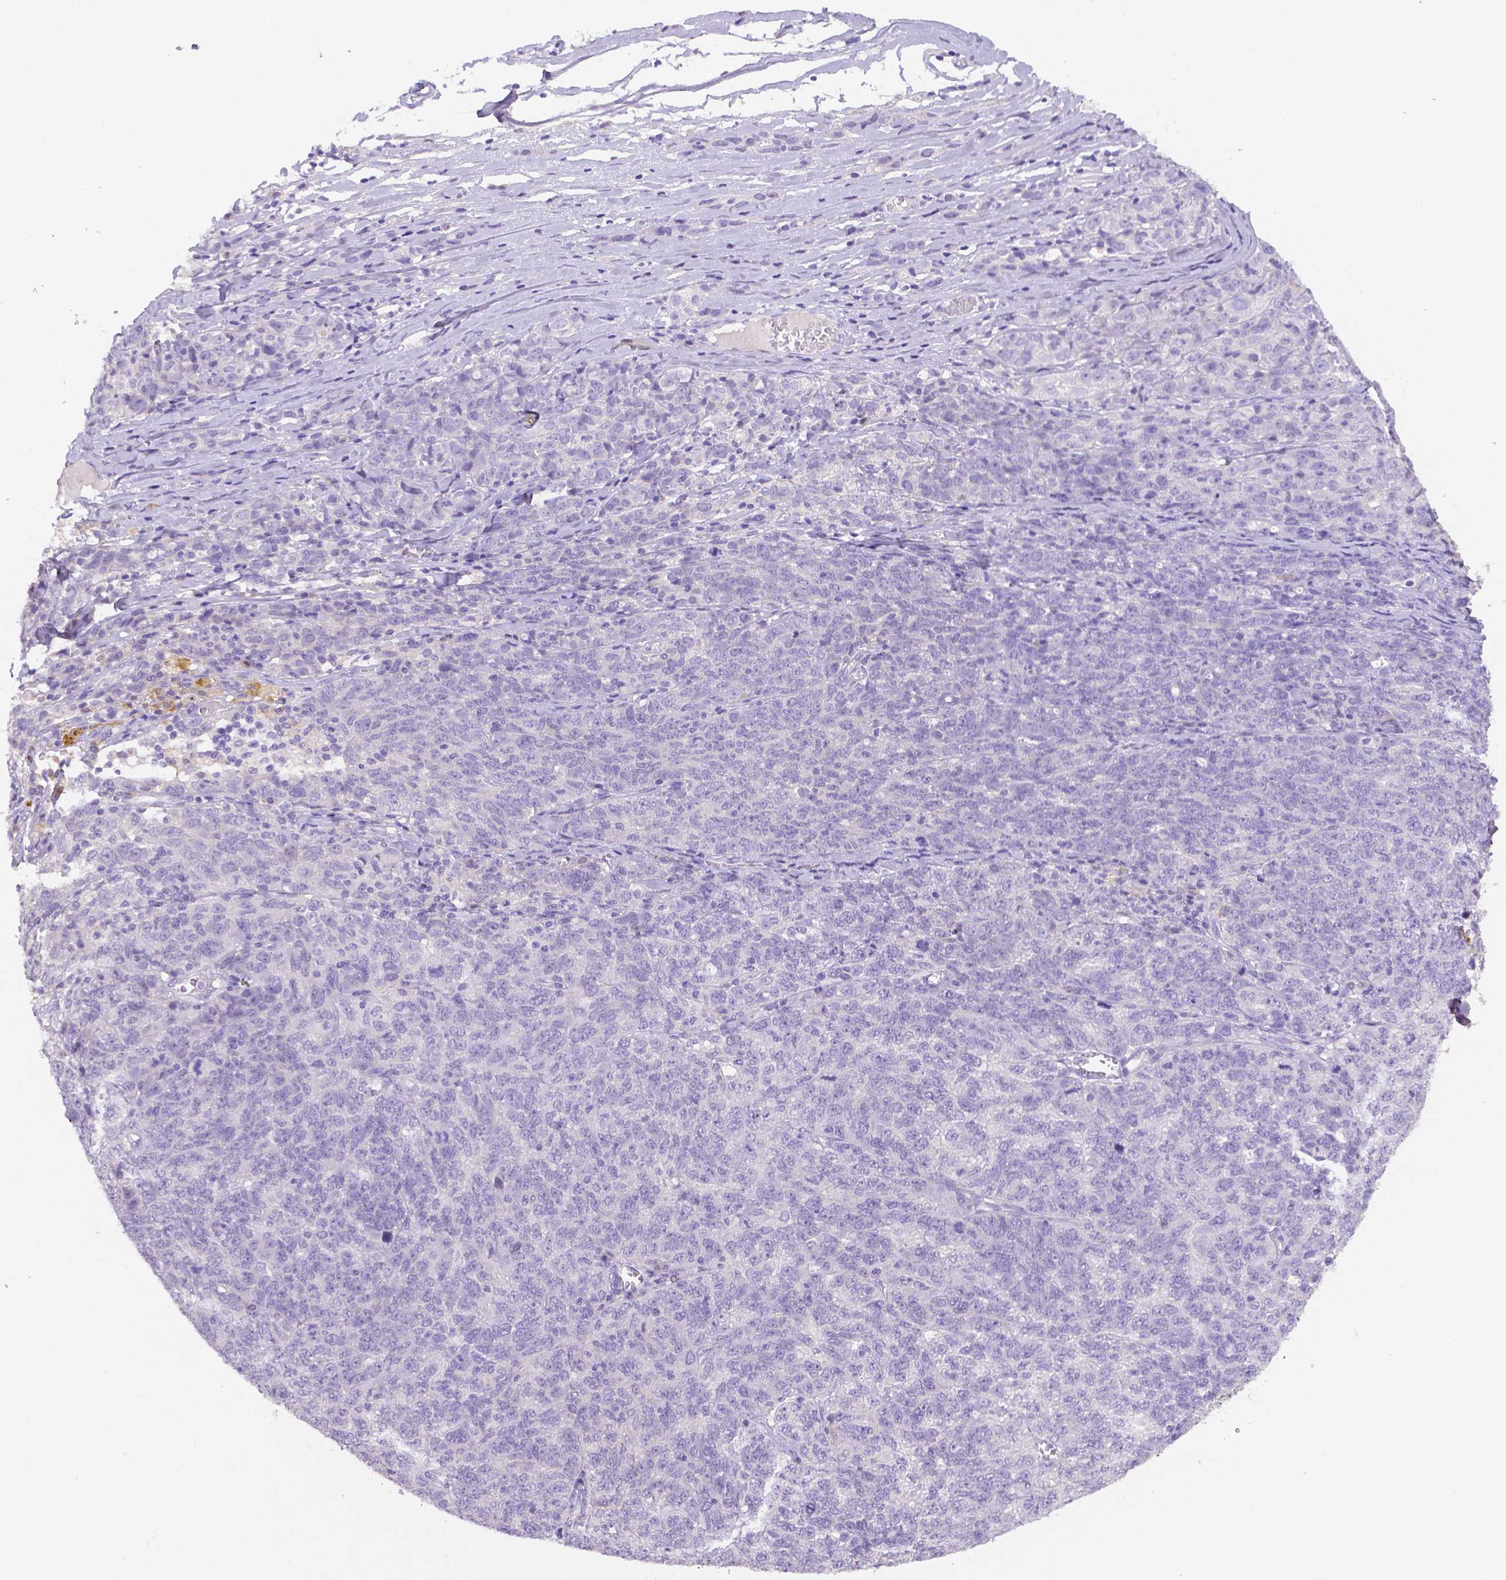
{"staining": {"intensity": "negative", "quantity": "none", "location": "none"}, "tissue": "ovarian cancer", "cell_type": "Tumor cells", "image_type": "cancer", "snomed": [{"axis": "morphology", "description": "Cystadenocarcinoma, serous, NOS"}, {"axis": "topography", "description": "Ovary"}], "caption": "DAB immunohistochemical staining of human serous cystadenocarcinoma (ovarian) reveals no significant staining in tumor cells.", "gene": "NXPH2", "patient": {"sex": "female", "age": 71}}